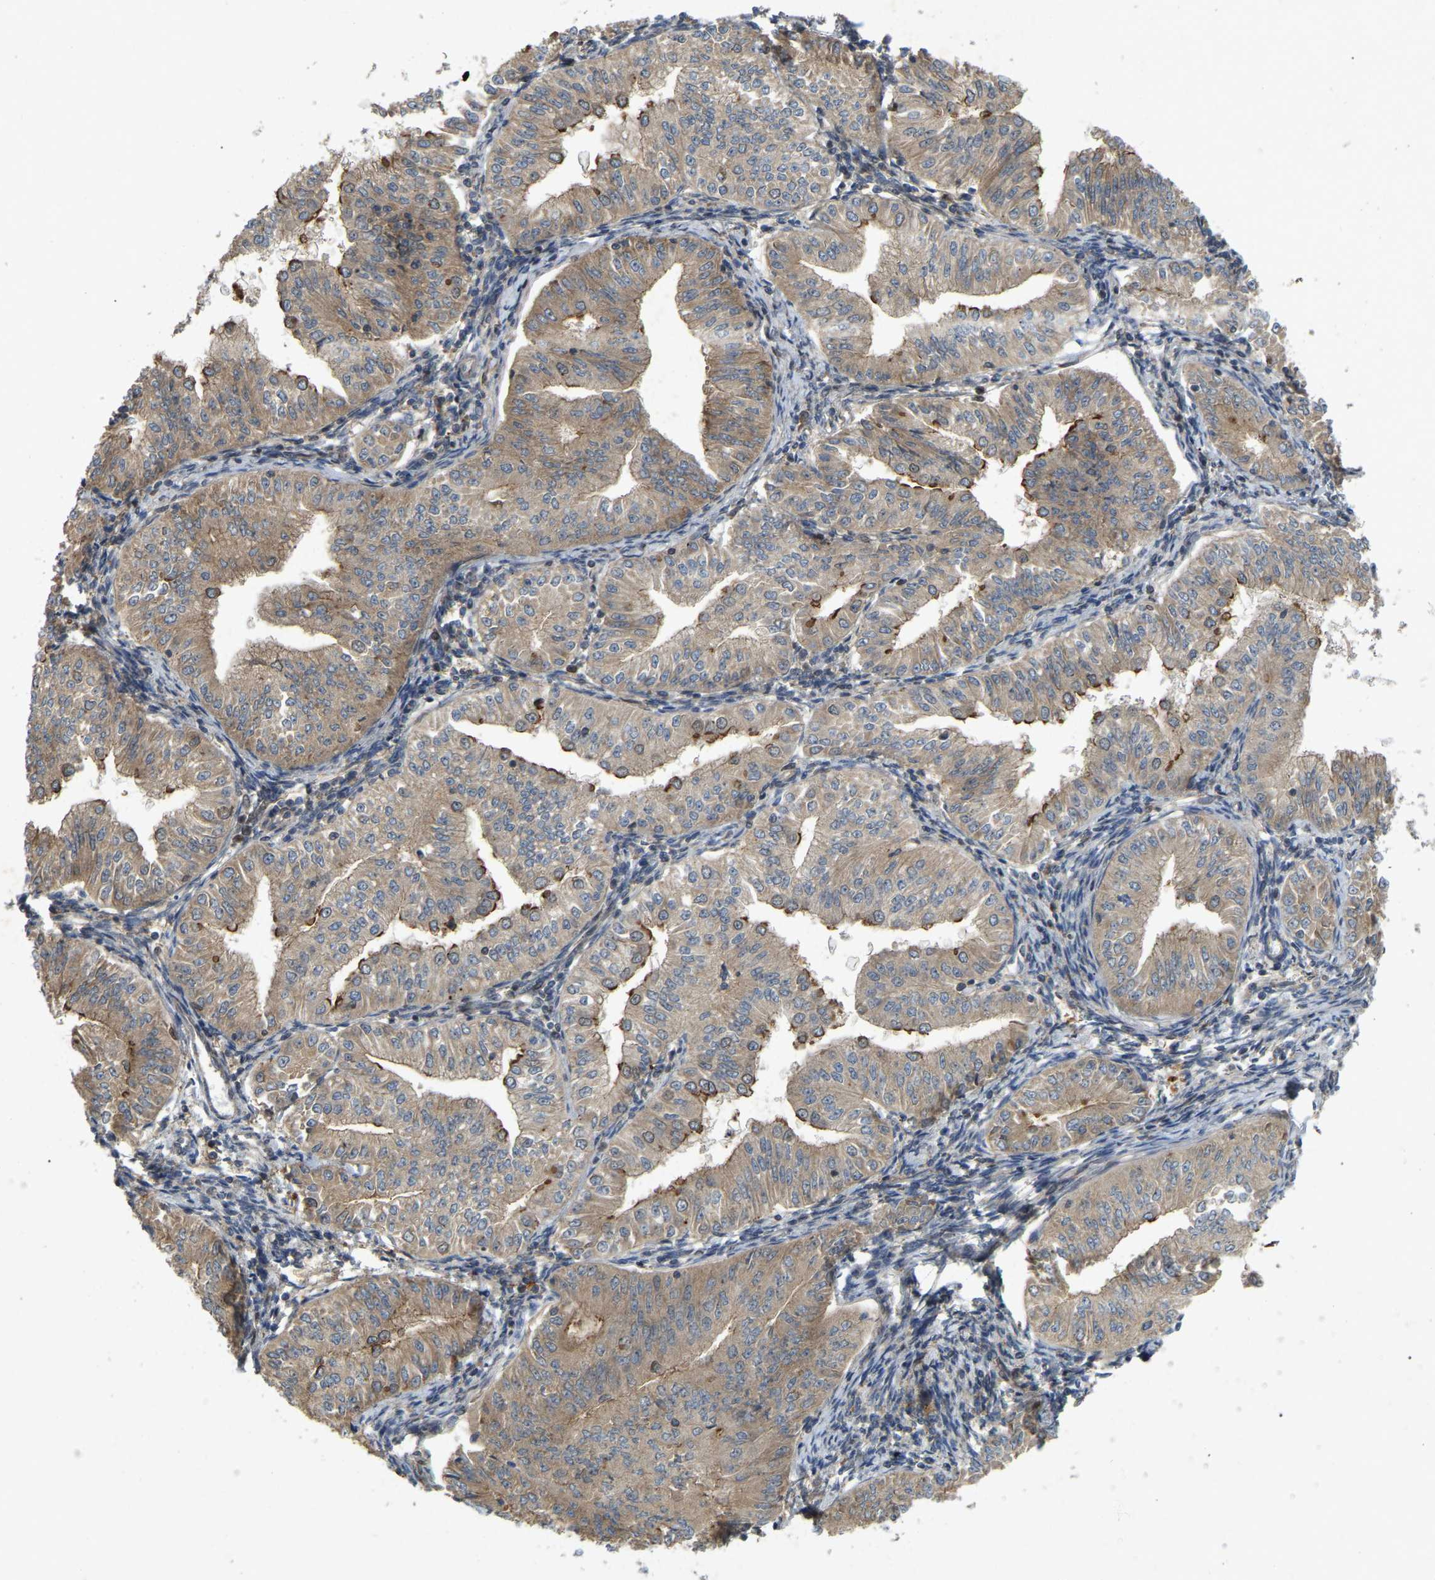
{"staining": {"intensity": "weak", "quantity": ">75%", "location": "cytoplasmic/membranous"}, "tissue": "endometrial cancer", "cell_type": "Tumor cells", "image_type": "cancer", "snomed": [{"axis": "morphology", "description": "Normal tissue, NOS"}, {"axis": "morphology", "description": "Adenocarcinoma, NOS"}, {"axis": "topography", "description": "Endometrium"}], "caption": "Protein expression analysis of endometrial adenocarcinoma exhibits weak cytoplasmic/membranous positivity in about >75% of tumor cells. Nuclei are stained in blue.", "gene": "KIAA1549", "patient": {"sex": "female", "age": 53}}